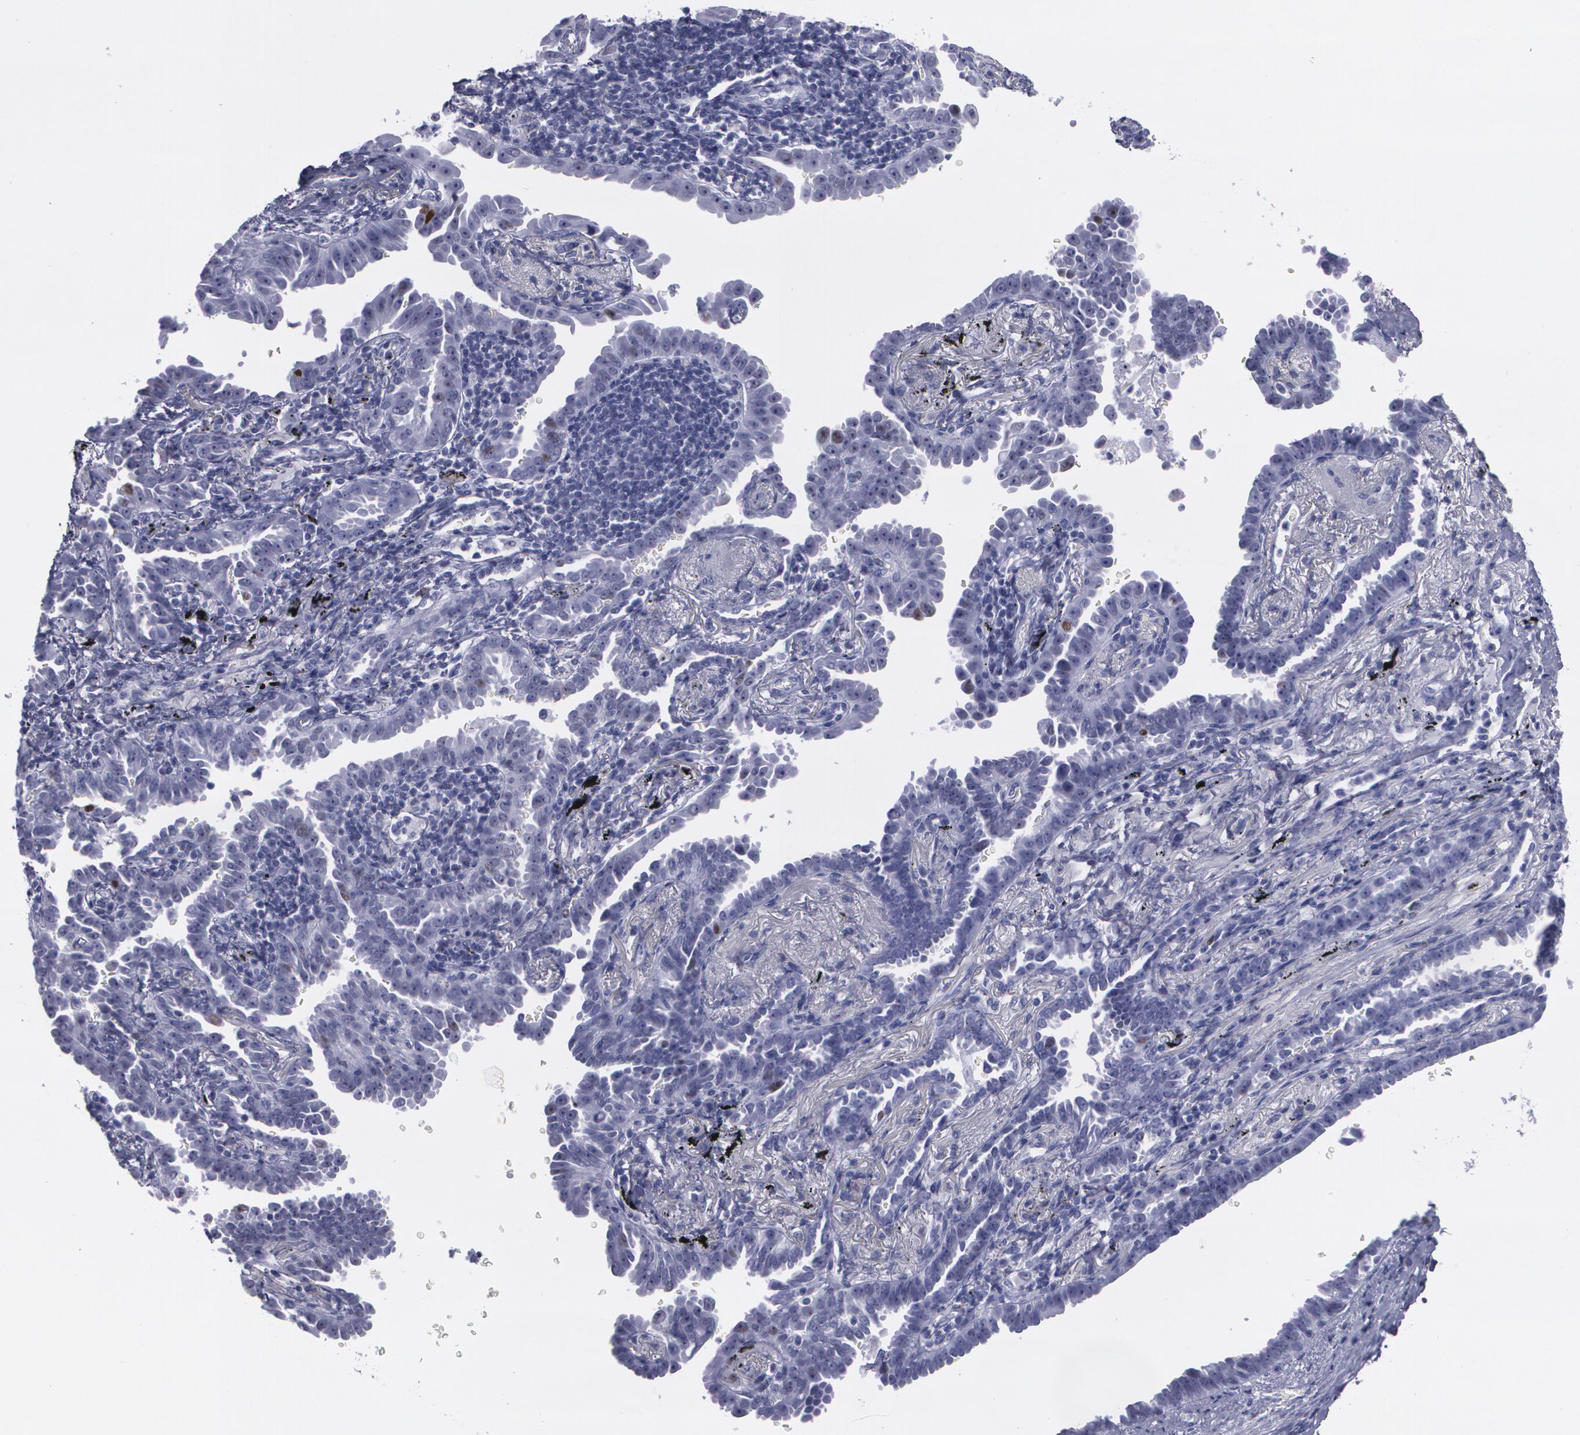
{"staining": {"intensity": "moderate", "quantity": "<25%", "location": "nuclear"}, "tissue": "lung cancer", "cell_type": "Tumor cells", "image_type": "cancer", "snomed": [{"axis": "morphology", "description": "Adenocarcinoma, NOS"}, {"axis": "topography", "description": "Lung"}], "caption": "DAB immunohistochemical staining of human lung cancer (adenocarcinoma) displays moderate nuclear protein positivity in about <25% of tumor cells.", "gene": "TP53", "patient": {"sex": "female", "age": 64}}